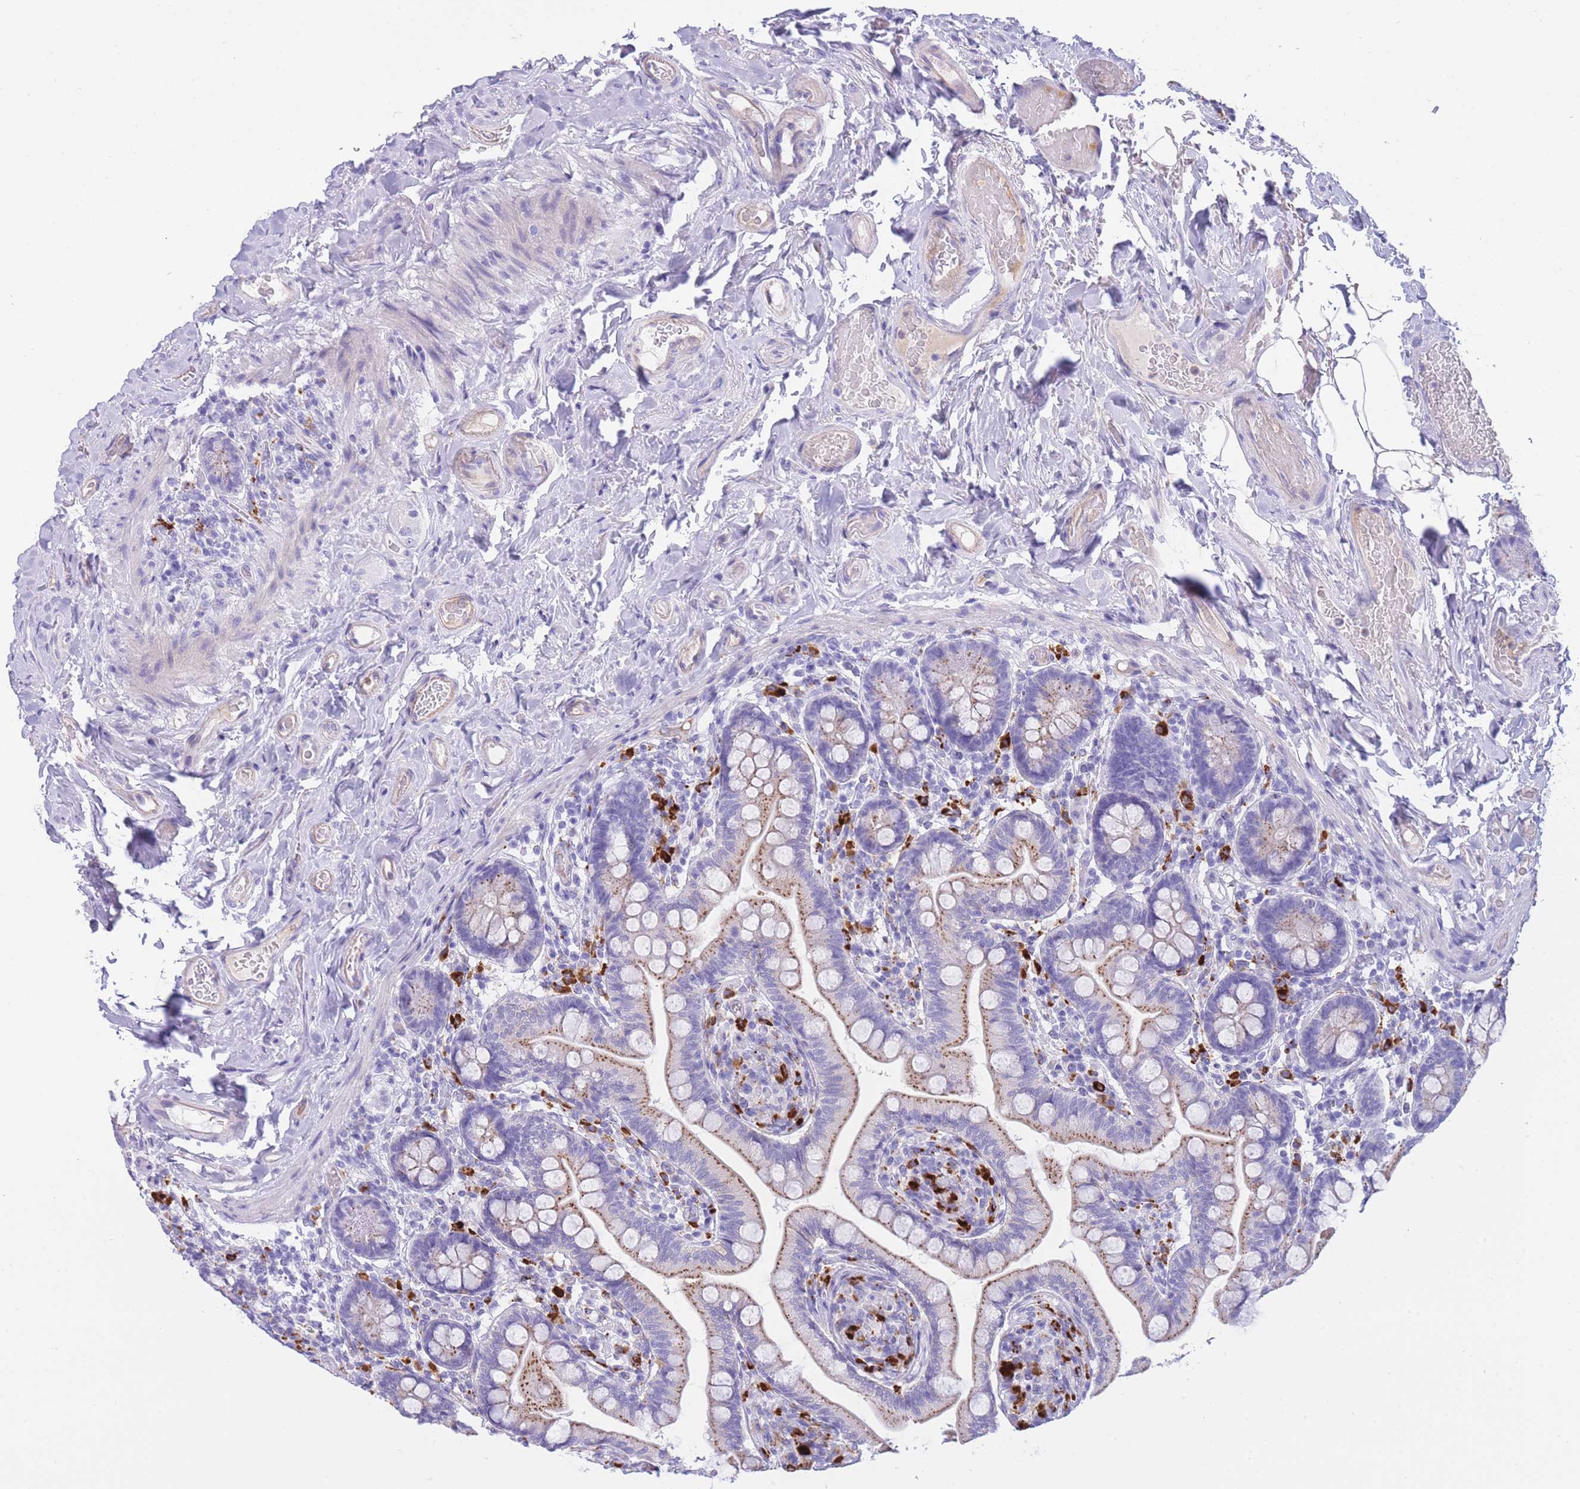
{"staining": {"intensity": "weak", "quantity": "25%-75%", "location": "cytoplasmic/membranous"}, "tissue": "small intestine", "cell_type": "Glandular cells", "image_type": "normal", "snomed": [{"axis": "morphology", "description": "Normal tissue, NOS"}, {"axis": "topography", "description": "Small intestine"}], "caption": "DAB (3,3'-diaminobenzidine) immunohistochemical staining of unremarkable human small intestine reveals weak cytoplasmic/membranous protein staining in approximately 25%-75% of glandular cells. Using DAB (brown) and hematoxylin (blue) stains, captured at high magnification using brightfield microscopy.", "gene": "PLBD1", "patient": {"sex": "female", "age": 64}}